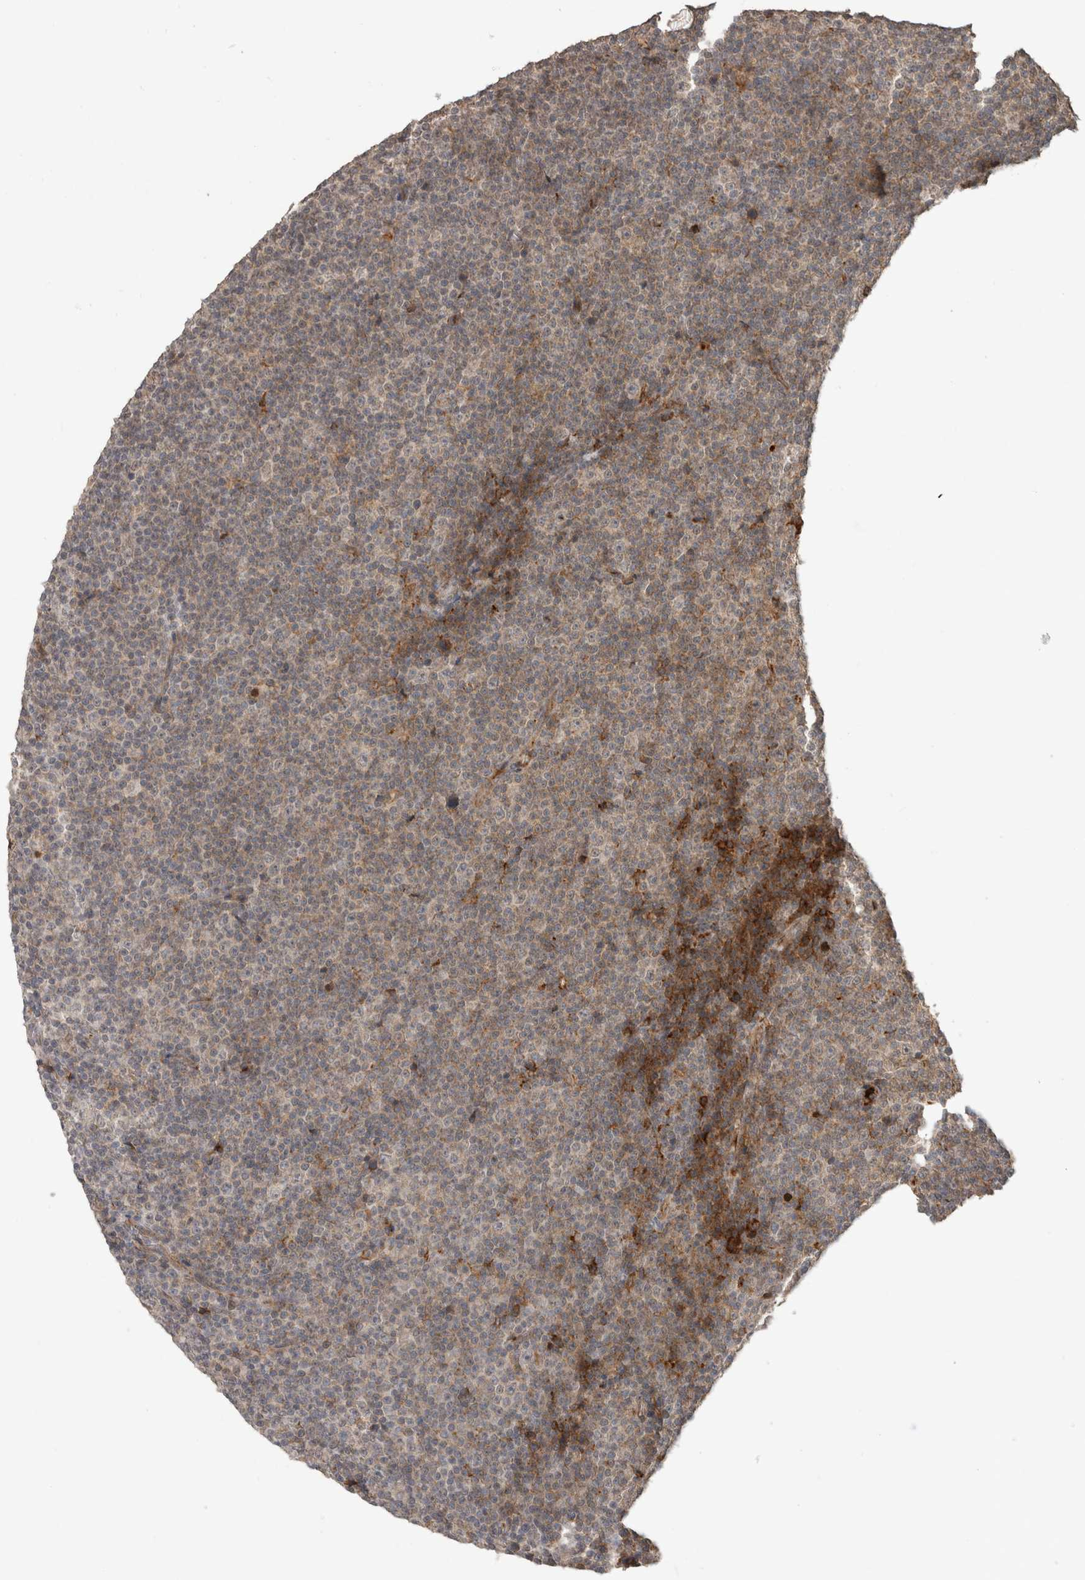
{"staining": {"intensity": "weak", "quantity": ">75%", "location": "cytoplasmic/membranous"}, "tissue": "lymphoma", "cell_type": "Tumor cells", "image_type": "cancer", "snomed": [{"axis": "morphology", "description": "Malignant lymphoma, non-Hodgkin's type, Low grade"}, {"axis": "topography", "description": "Lymph node"}], "caption": "Lymphoma was stained to show a protein in brown. There is low levels of weak cytoplasmic/membranous positivity in about >75% of tumor cells.", "gene": "FAM3A", "patient": {"sex": "female", "age": 67}}